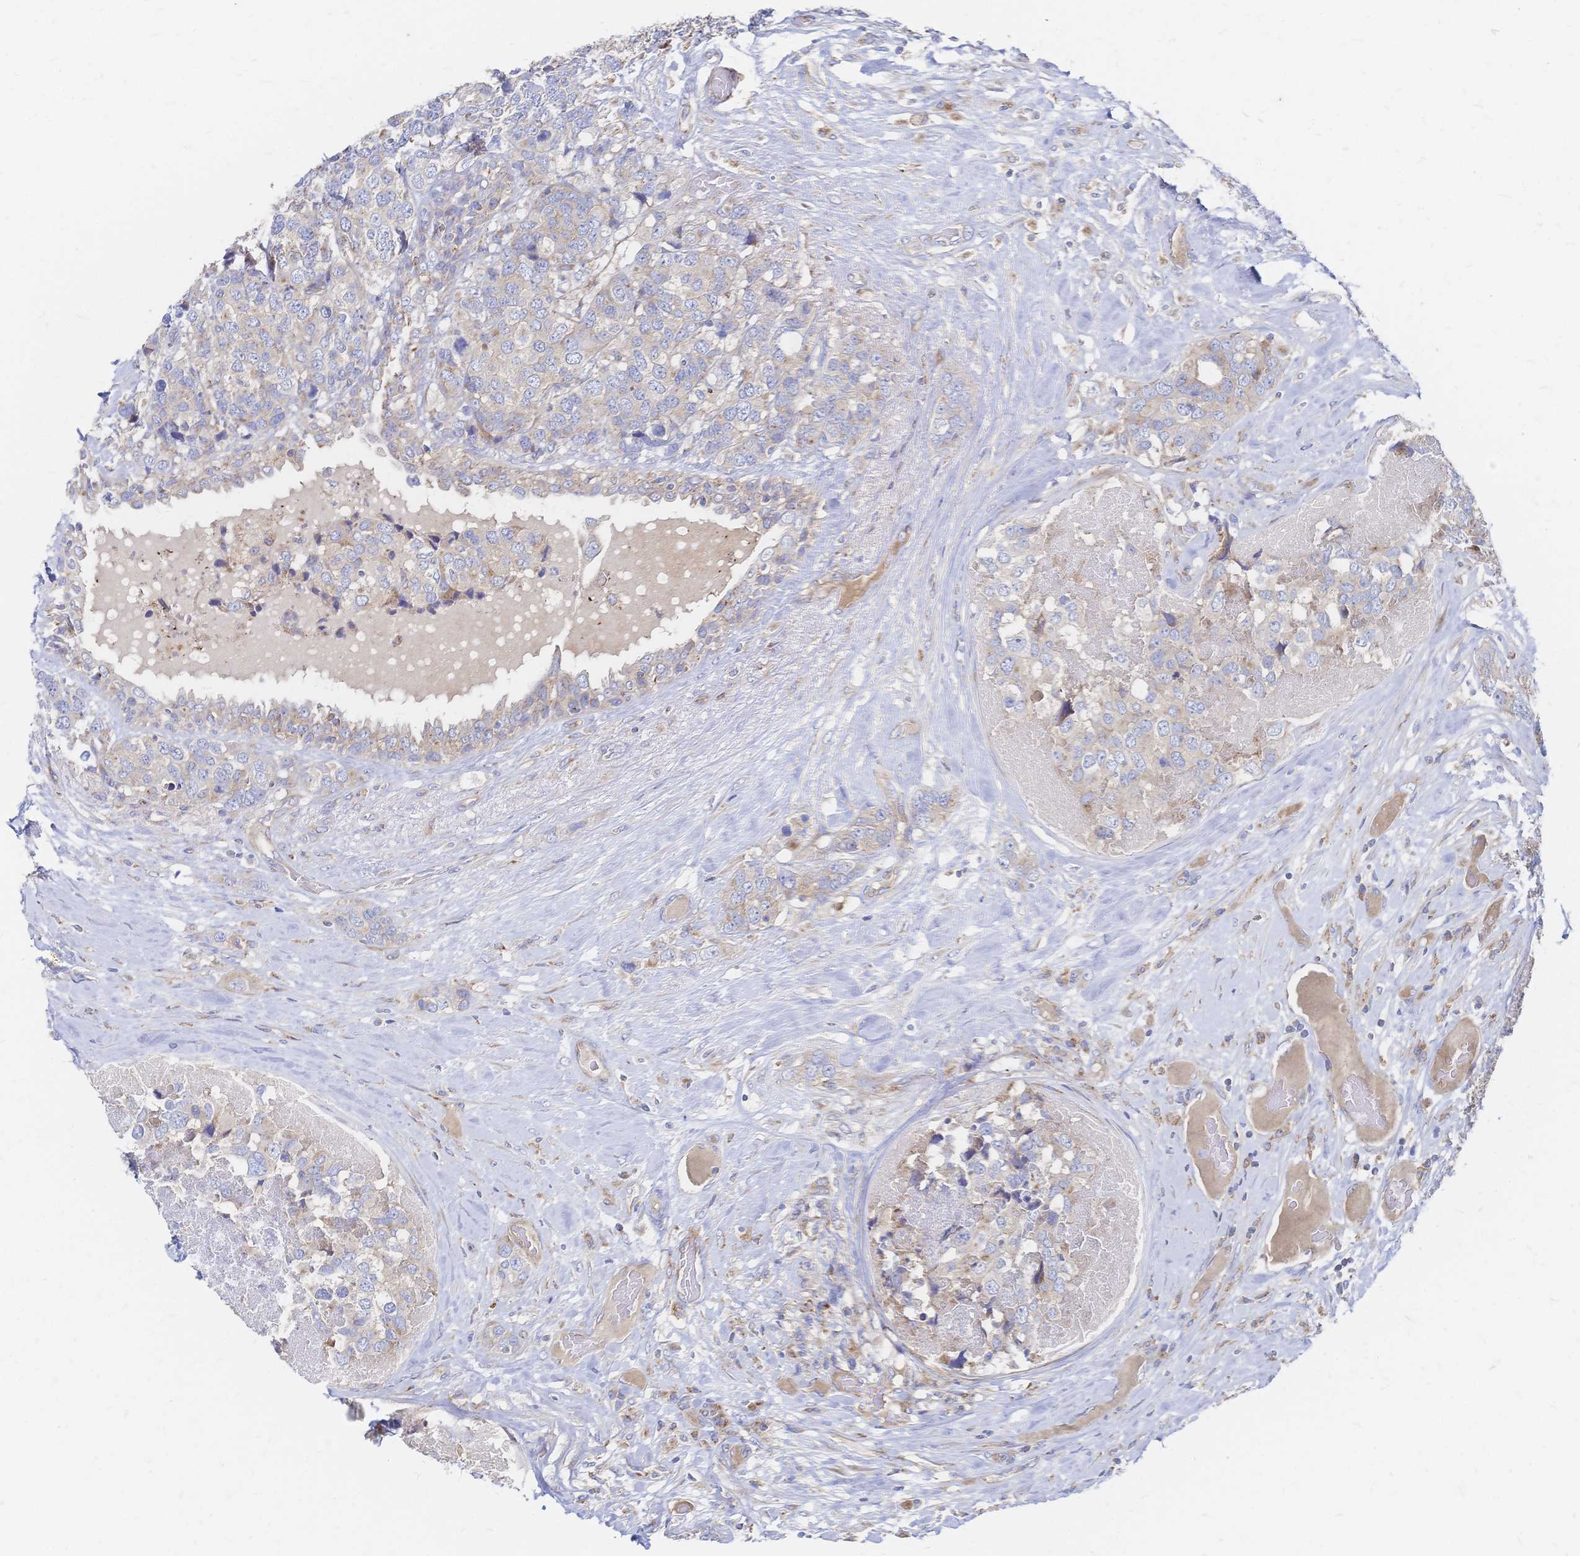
{"staining": {"intensity": "weak", "quantity": "25%-75%", "location": "cytoplasmic/membranous"}, "tissue": "breast cancer", "cell_type": "Tumor cells", "image_type": "cancer", "snomed": [{"axis": "morphology", "description": "Lobular carcinoma"}, {"axis": "topography", "description": "Breast"}], "caption": "Lobular carcinoma (breast) stained with a protein marker demonstrates weak staining in tumor cells.", "gene": "SORBS1", "patient": {"sex": "female", "age": 59}}